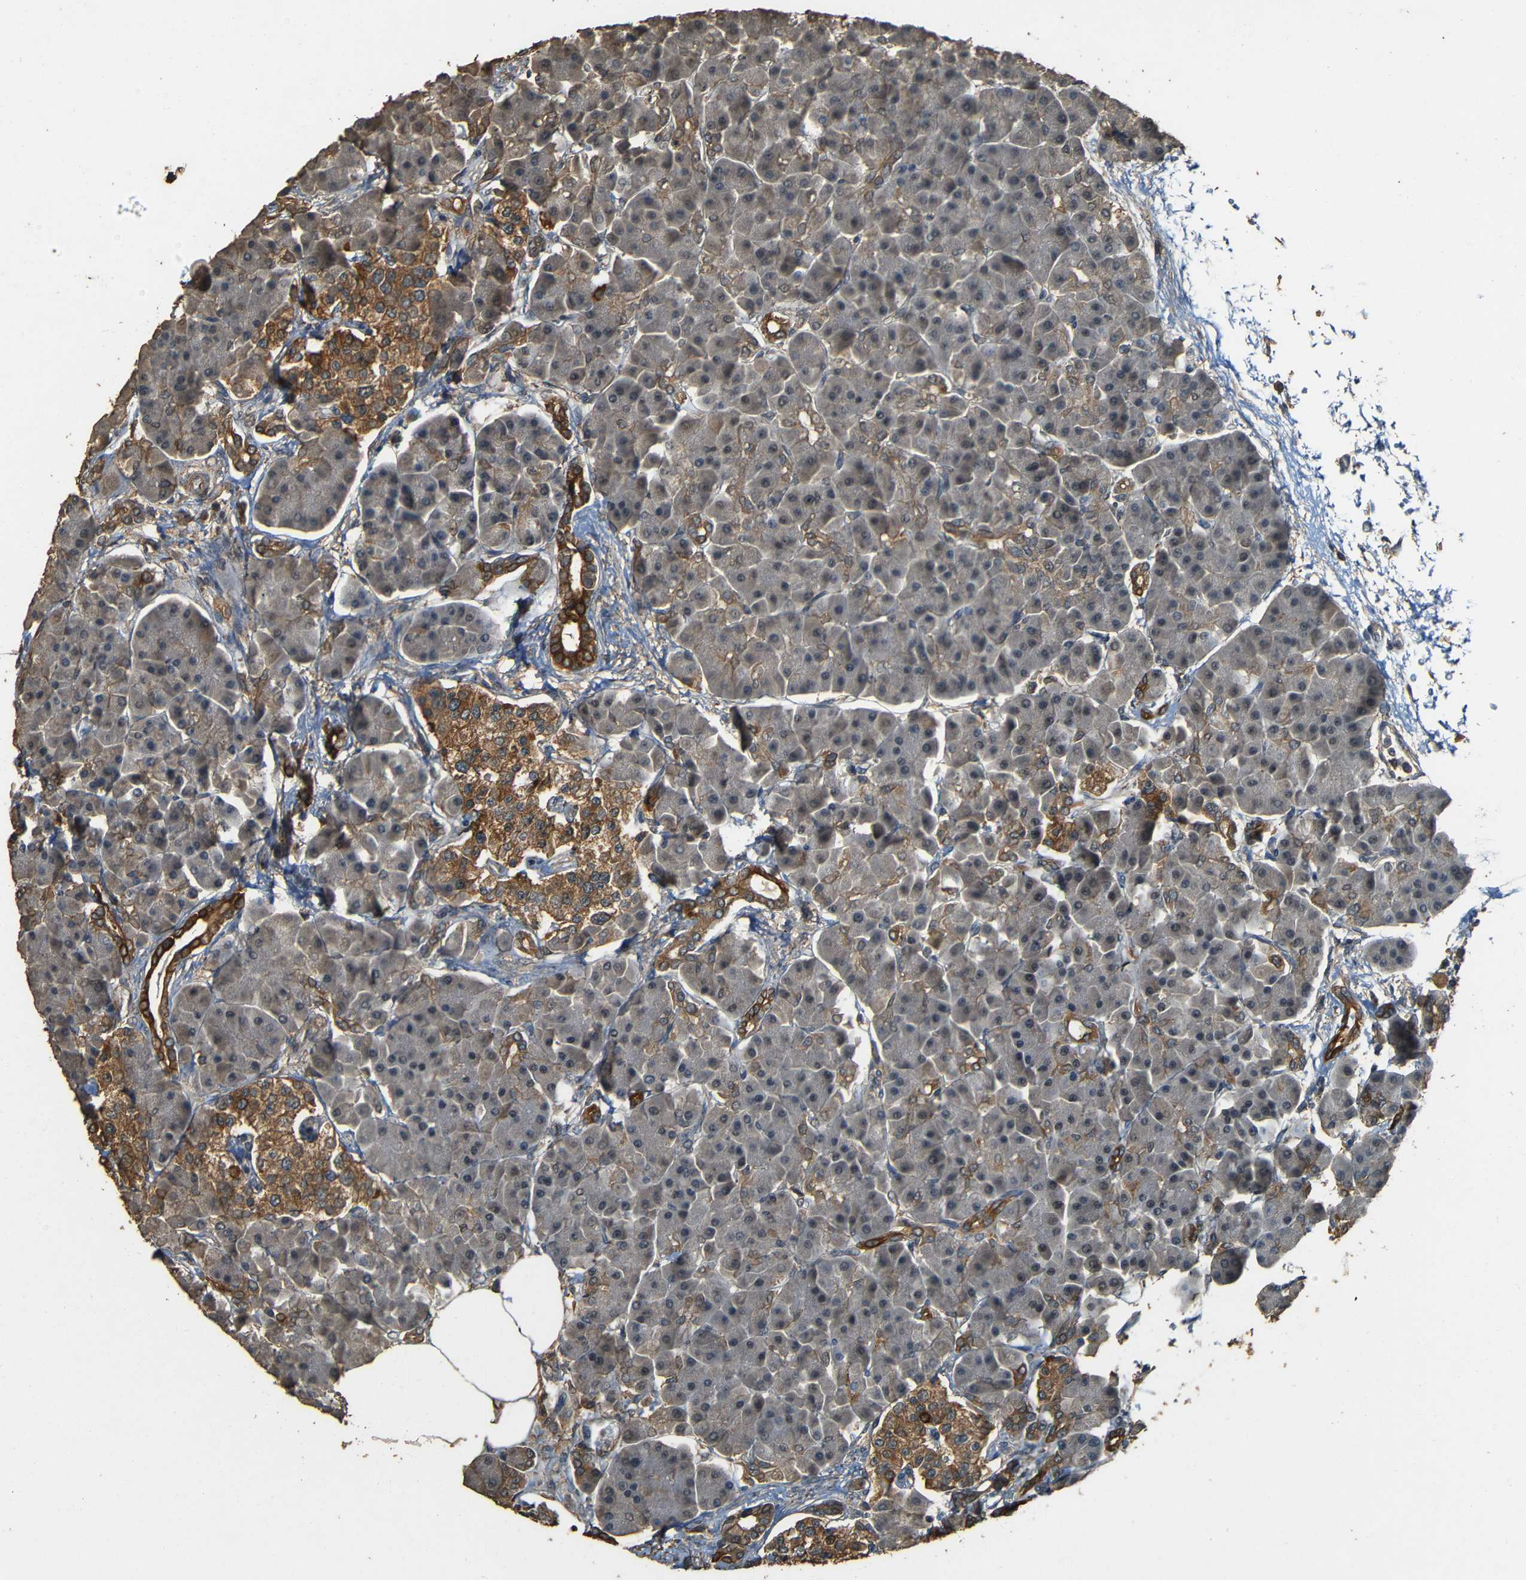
{"staining": {"intensity": "moderate", "quantity": "25%-75%", "location": "cytoplasmic/membranous"}, "tissue": "pancreas", "cell_type": "Exocrine glandular cells", "image_type": "normal", "snomed": [{"axis": "morphology", "description": "Normal tissue, NOS"}, {"axis": "topography", "description": "Pancreas"}], "caption": "IHC (DAB) staining of benign pancreas reveals moderate cytoplasmic/membranous protein expression in approximately 25%-75% of exocrine glandular cells.", "gene": "PDE5A", "patient": {"sex": "female", "age": 70}}